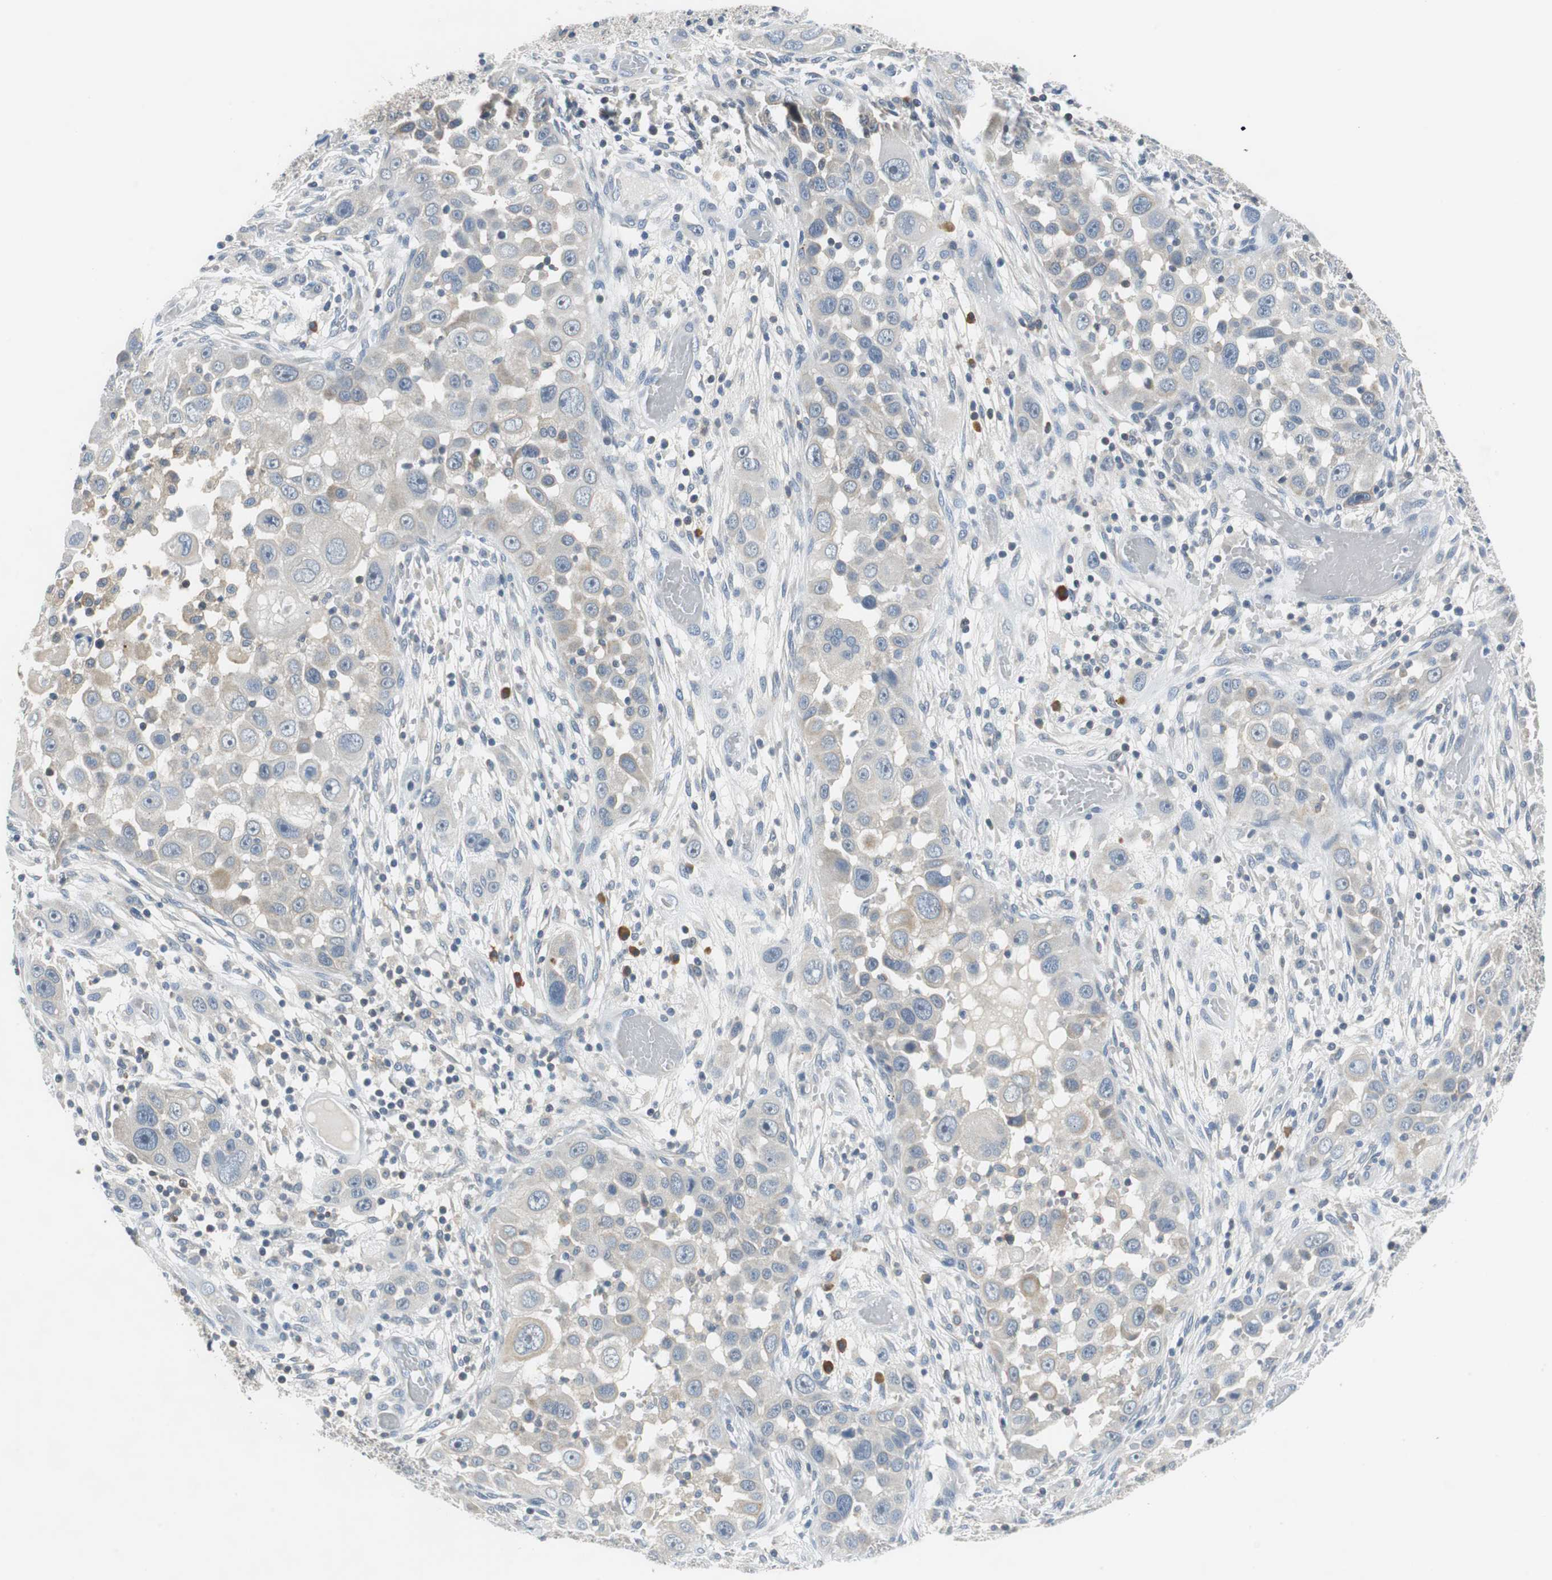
{"staining": {"intensity": "weak", "quantity": "25%-75%", "location": "cytoplasmic/membranous"}, "tissue": "head and neck cancer", "cell_type": "Tumor cells", "image_type": "cancer", "snomed": [{"axis": "morphology", "description": "Carcinoma, NOS"}, {"axis": "topography", "description": "Head-Neck"}], "caption": "Protein staining of head and neck carcinoma tissue shows weak cytoplasmic/membranous expression in approximately 25%-75% of tumor cells.", "gene": "GLCCI1", "patient": {"sex": "male", "age": 87}}